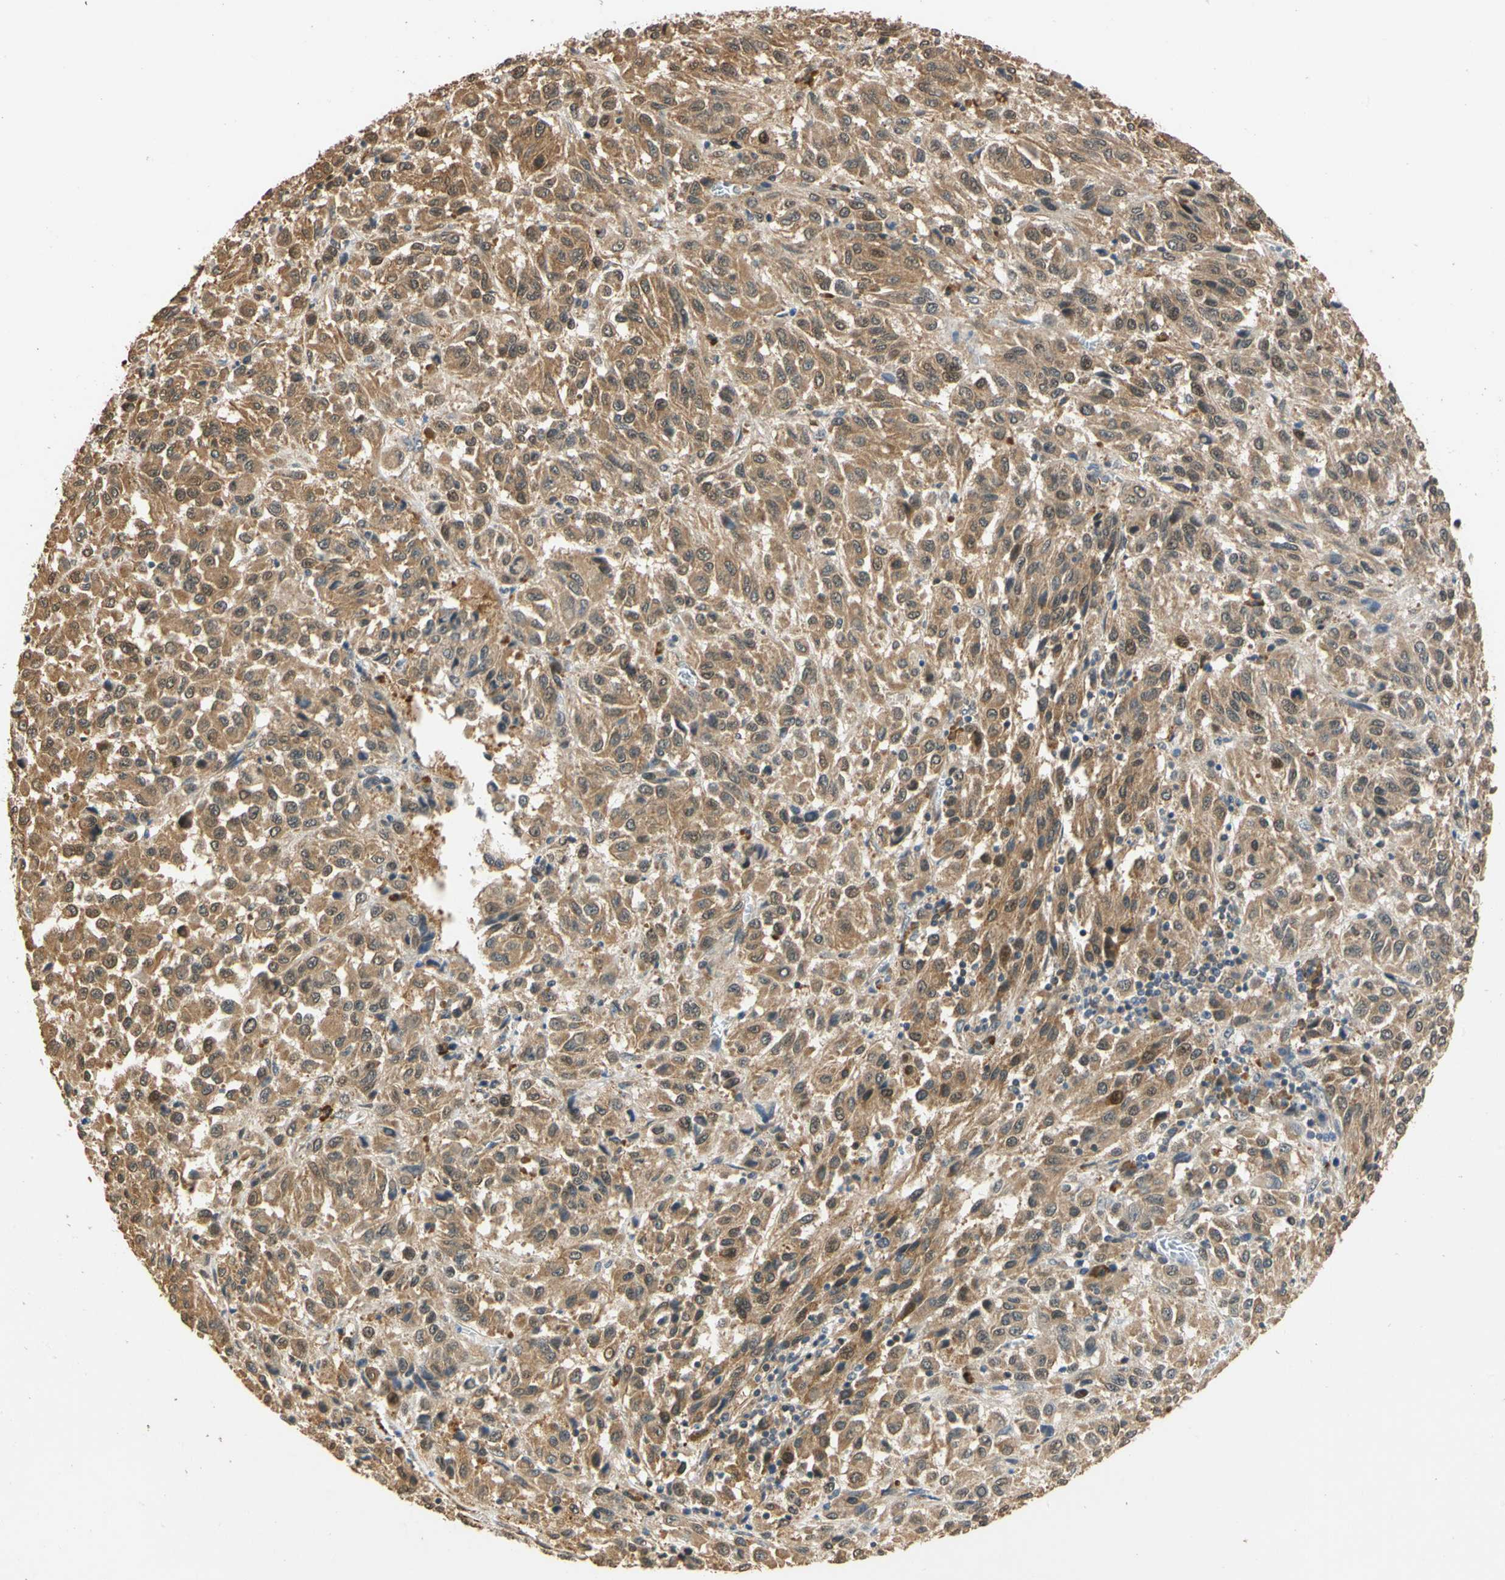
{"staining": {"intensity": "moderate", "quantity": ">75%", "location": "cytoplasmic/membranous"}, "tissue": "melanoma", "cell_type": "Tumor cells", "image_type": "cancer", "snomed": [{"axis": "morphology", "description": "Malignant melanoma, Metastatic site"}, {"axis": "topography", "description": "Lung"}], "caption": "Immunohistochemistry image of neoplastic tissue: melanoma stained using immunohistochemistry demonstrates medium levels of moderate protein expression localized specifically in the cytoplasmic/membranous of tumor cells, appearing as a cytoplasmic/membranous brown color.", "gene": "QSER1", "patient": {"sex": "male", "age": 64}}